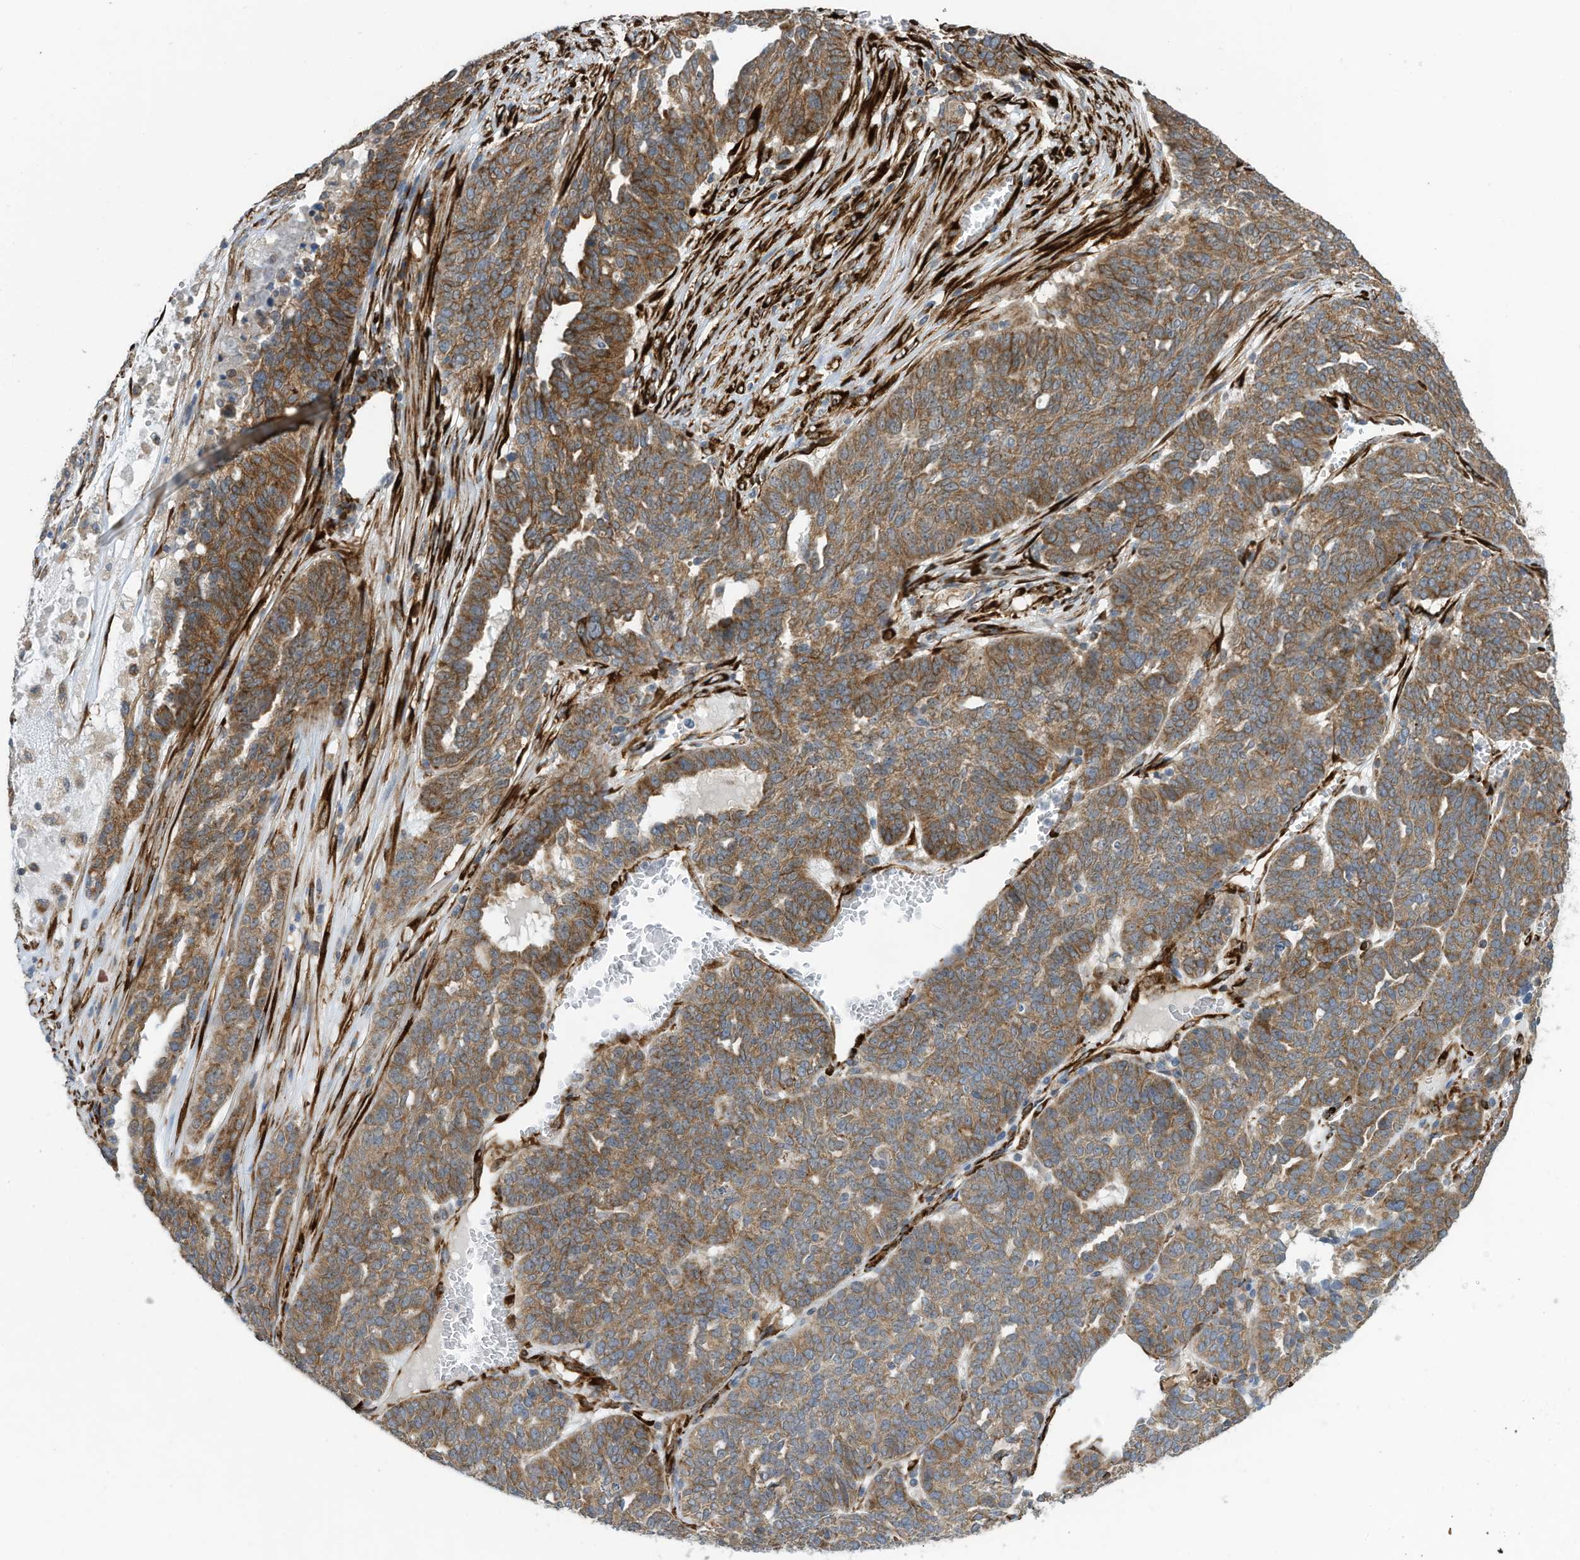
{"staining": {"intensity": "moderate", "quantity": ">75%", "location": "cytoplasmic/membranous"}, "tissue": "ovarian cancer", "cell_type": "Tumor cells", "image_type": "cancer", "snomed": [{"axis": "morphology", "description": "Cystadenocarcinoma, serous, NOS"}, {"axis": "topography", "description": "Ovary"}], "caption": "Protein positivity by IHC displays moderate cytoplasmic/membranous expression in about >75% of tumor cells in ovarian serous cystadenocarcinoma.", "gene": "ZBTB45", "patient": {"sex": "female", "age": 59}}